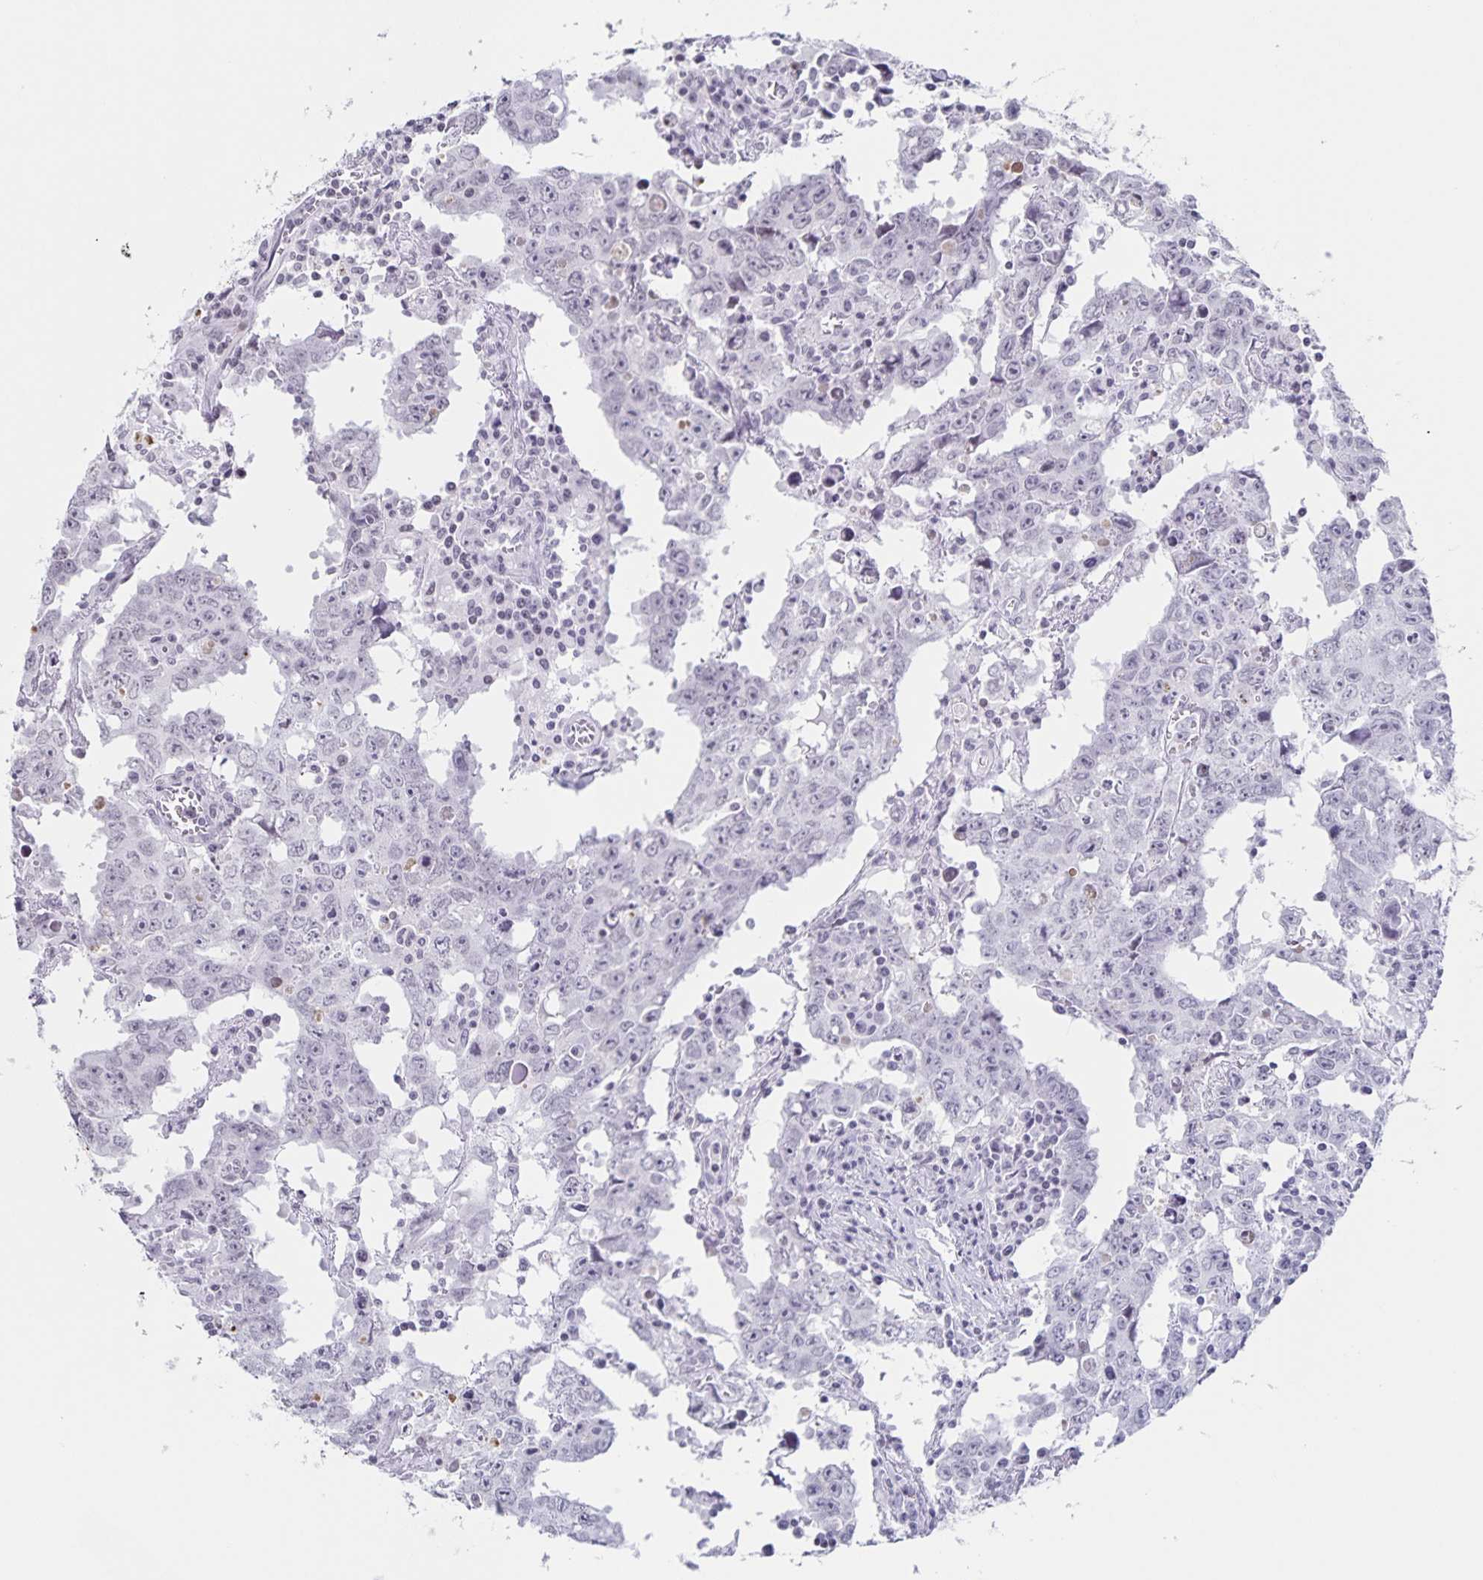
{"staining": {"intensity": "negative", "quantity": "none", "location": "none"}, "tissue": "testis cancer", "cell_type": "Tumor cells", "image_type": "cancer", "snomed": [{"axis": "morphology", "description": "Carcinoma, Embryonal, NOS"}, {"axis": "topography", "description": "Testis"}], "caption": "The micrograph displays no significant staining in tumor cells of testis cancer (embryonal carcinoma). (DAB (3,3'-diaminobenzidine) immunohistochemistry (IHC), high magnification).", "gene": "LCE6A", "patient": {"sex": "male", "age": 22}}